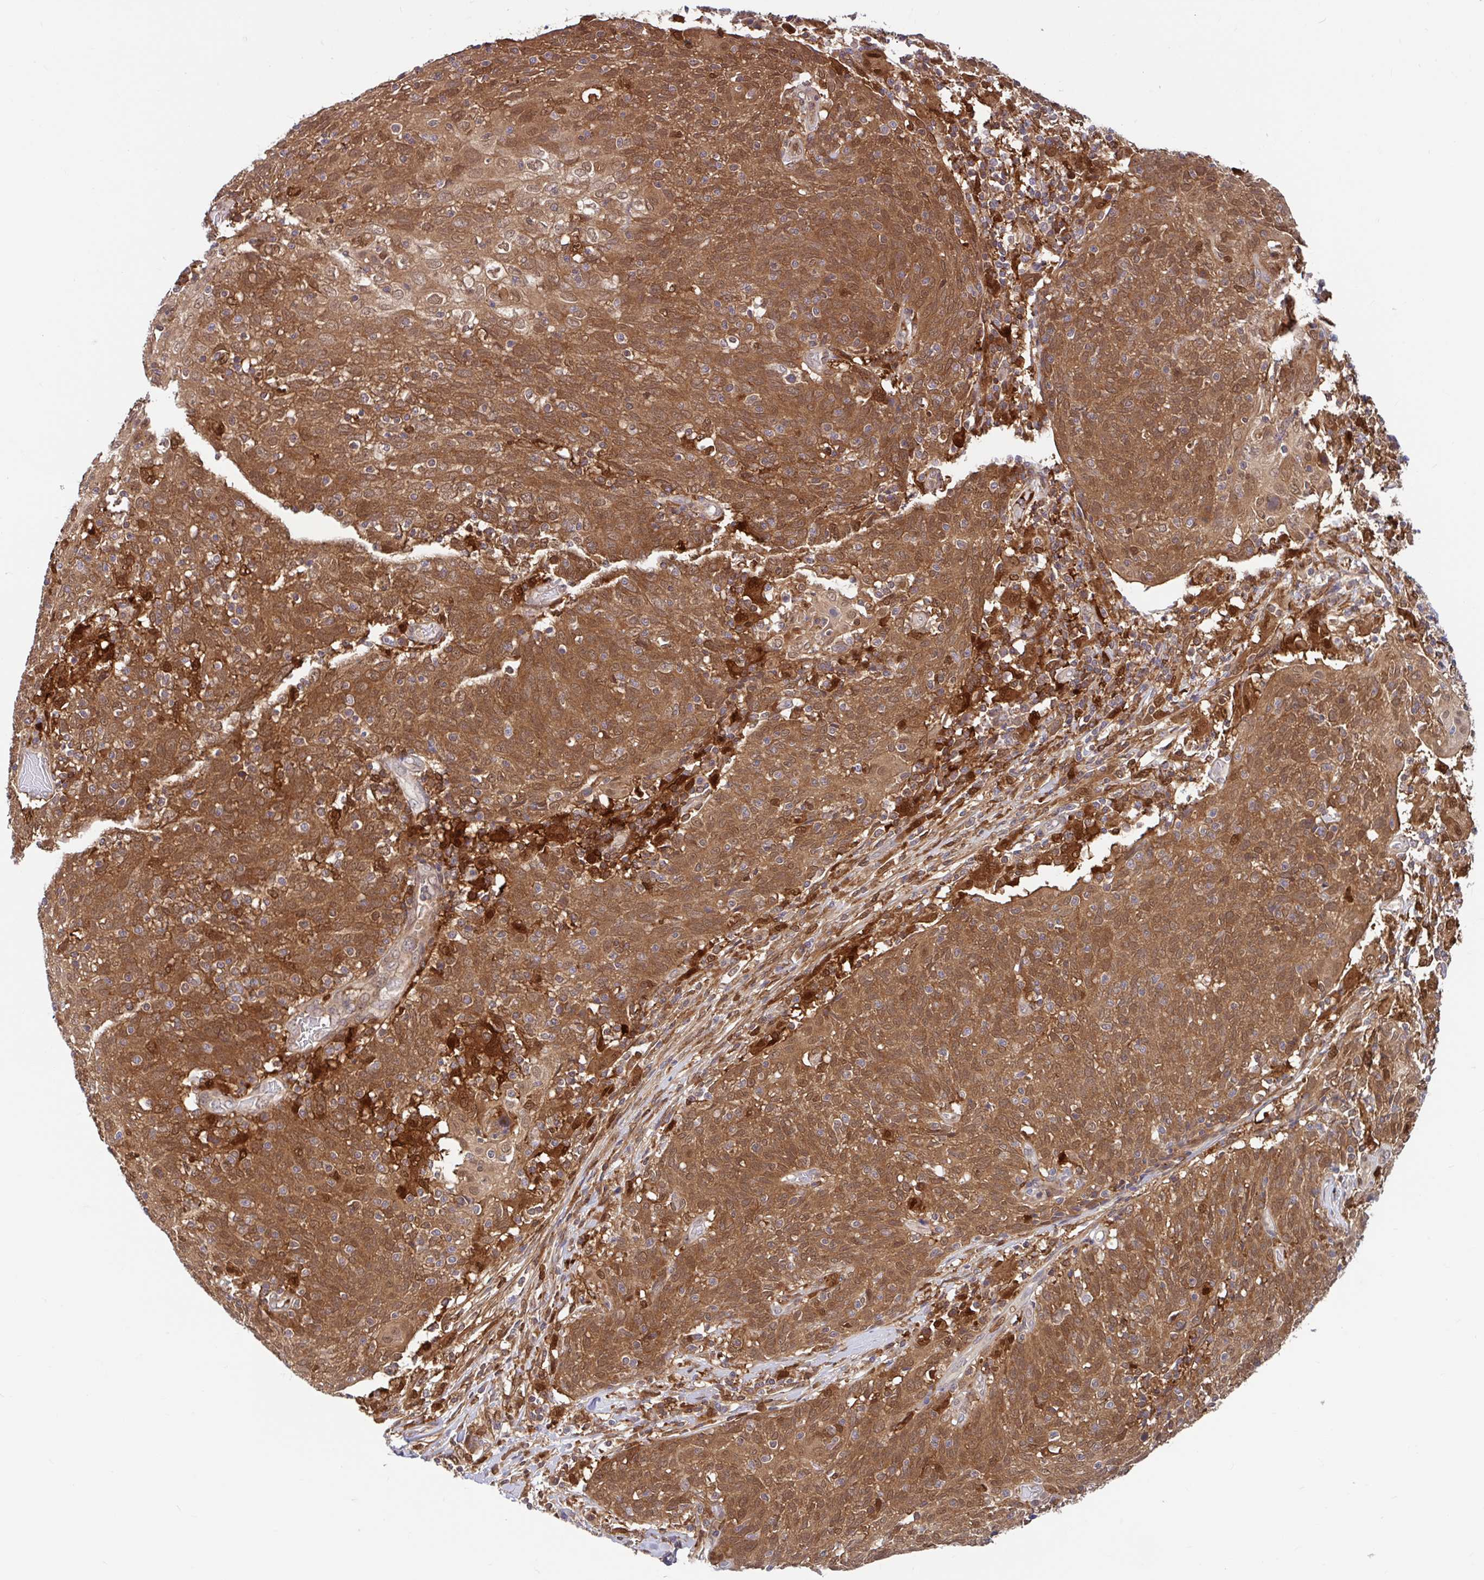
{"staining": {"intensity": "moderate", "quantity": ">75%", "location": "cytoplasmic/membranous,nuclear"}, "tissue": "cervical cancer", "cell_type": "Tumor cells", "image_type": "cancer", "snomed": [{"axis": "morphology", "description": "Squamous cell carcinoma, NOS"}, {"axis": "topography", "description": "Cervix"}], "caption": "Immunohistochemical staining of human cervical cancer displays moderate cytoplasmic/membranous and nuclear protein positivity in about >75% of tumor cells.", "gene": "BLVRA", "patient": {"sex": "female", "age": 52}}